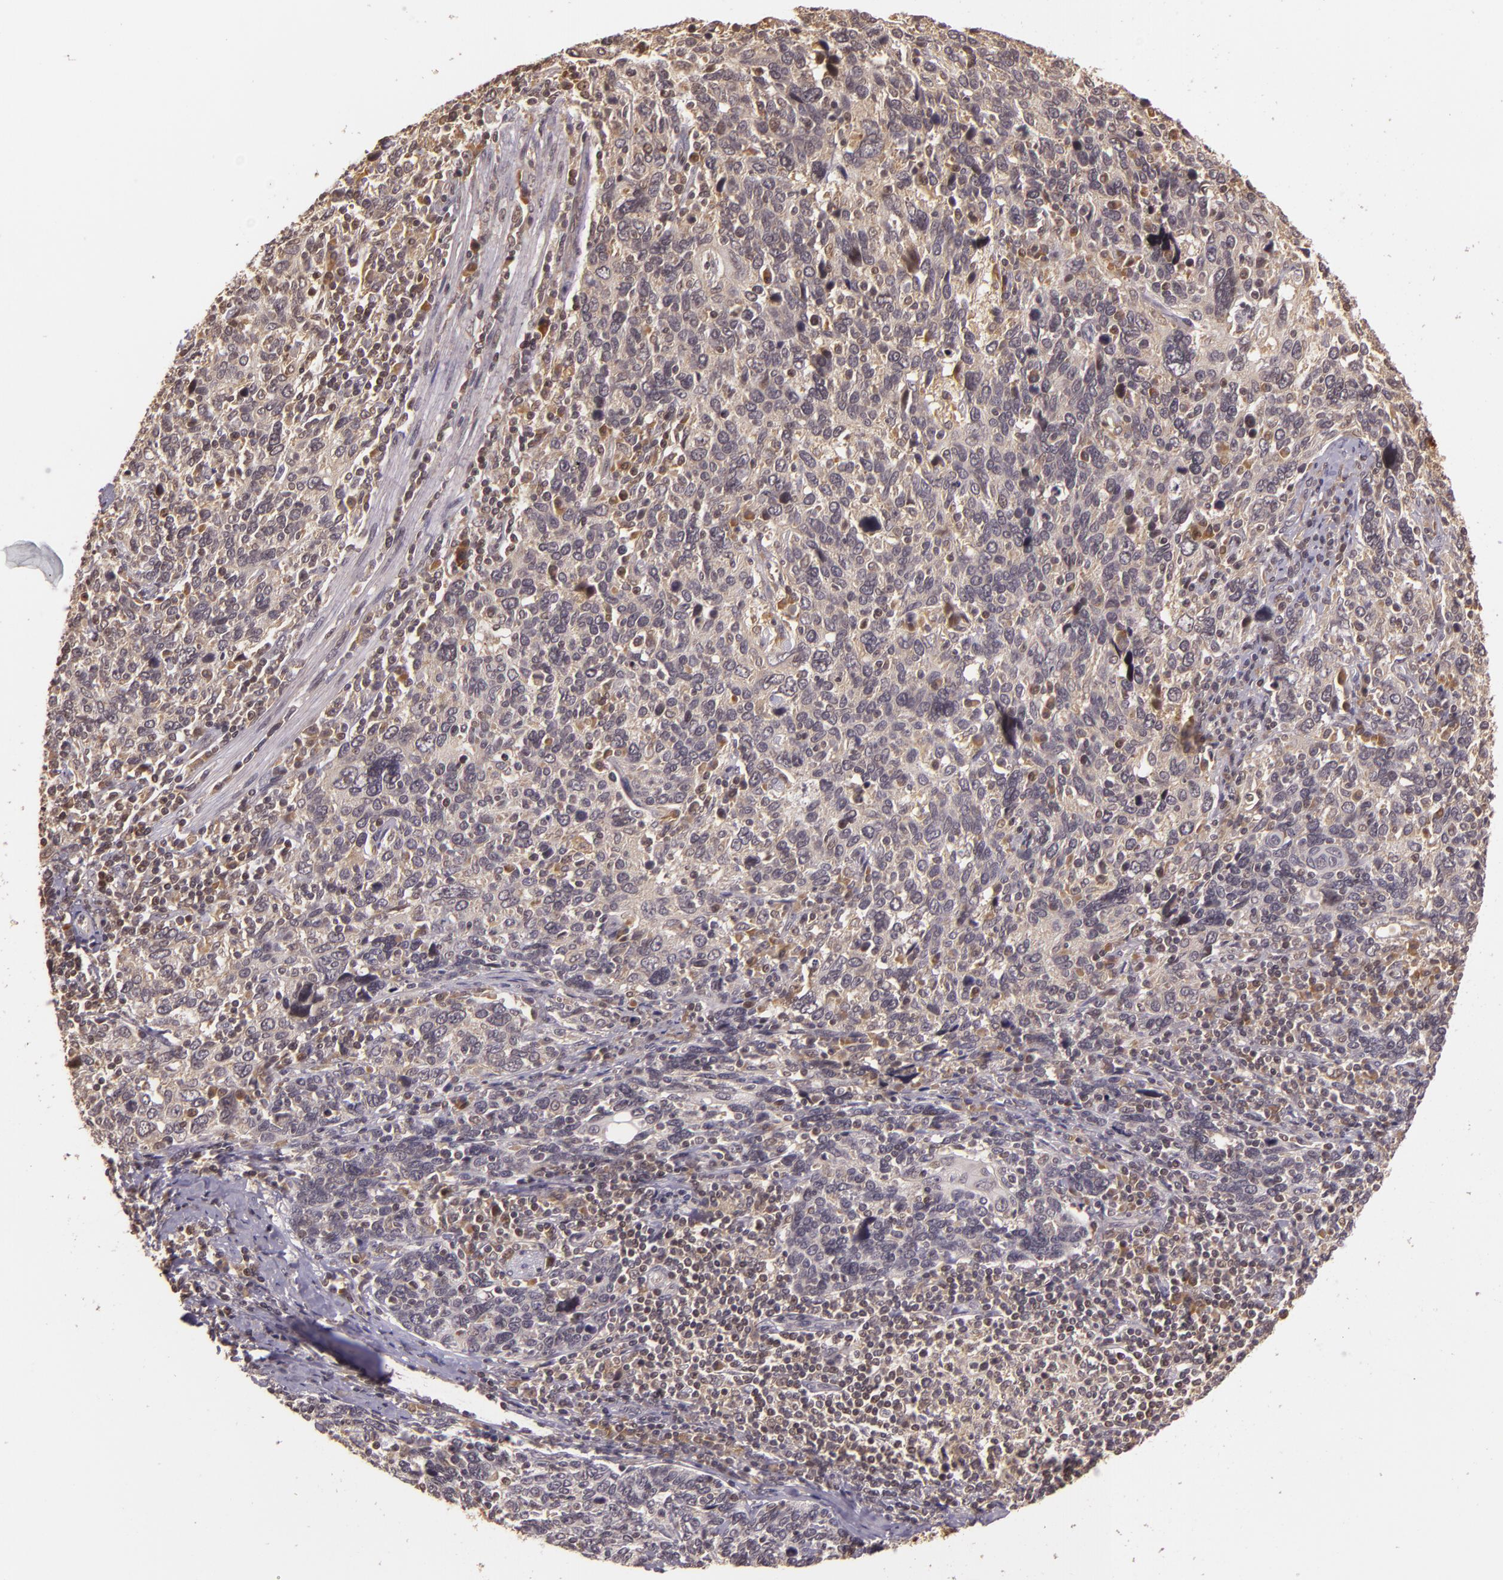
{"staining": {"intensity": "weak", "quantity": "<25%", "location": "nuclear"}, "tissue": "cervical cancer", "cell_type": "Tumor cells", "image_type": "cancer", "snomed": [{"axis": "morphology", "description": "Squamous cell carcinoma, NOS"}, {"axis": "topography", "description": "Cervix"}], "caption": "A histopathology image of squamous cell carcinoma (cervical) stained for a protein exhibits no brown staining in tumor cells.", "gene": "TXNRD2", "patient": {"sex": "female", "age": 41}}